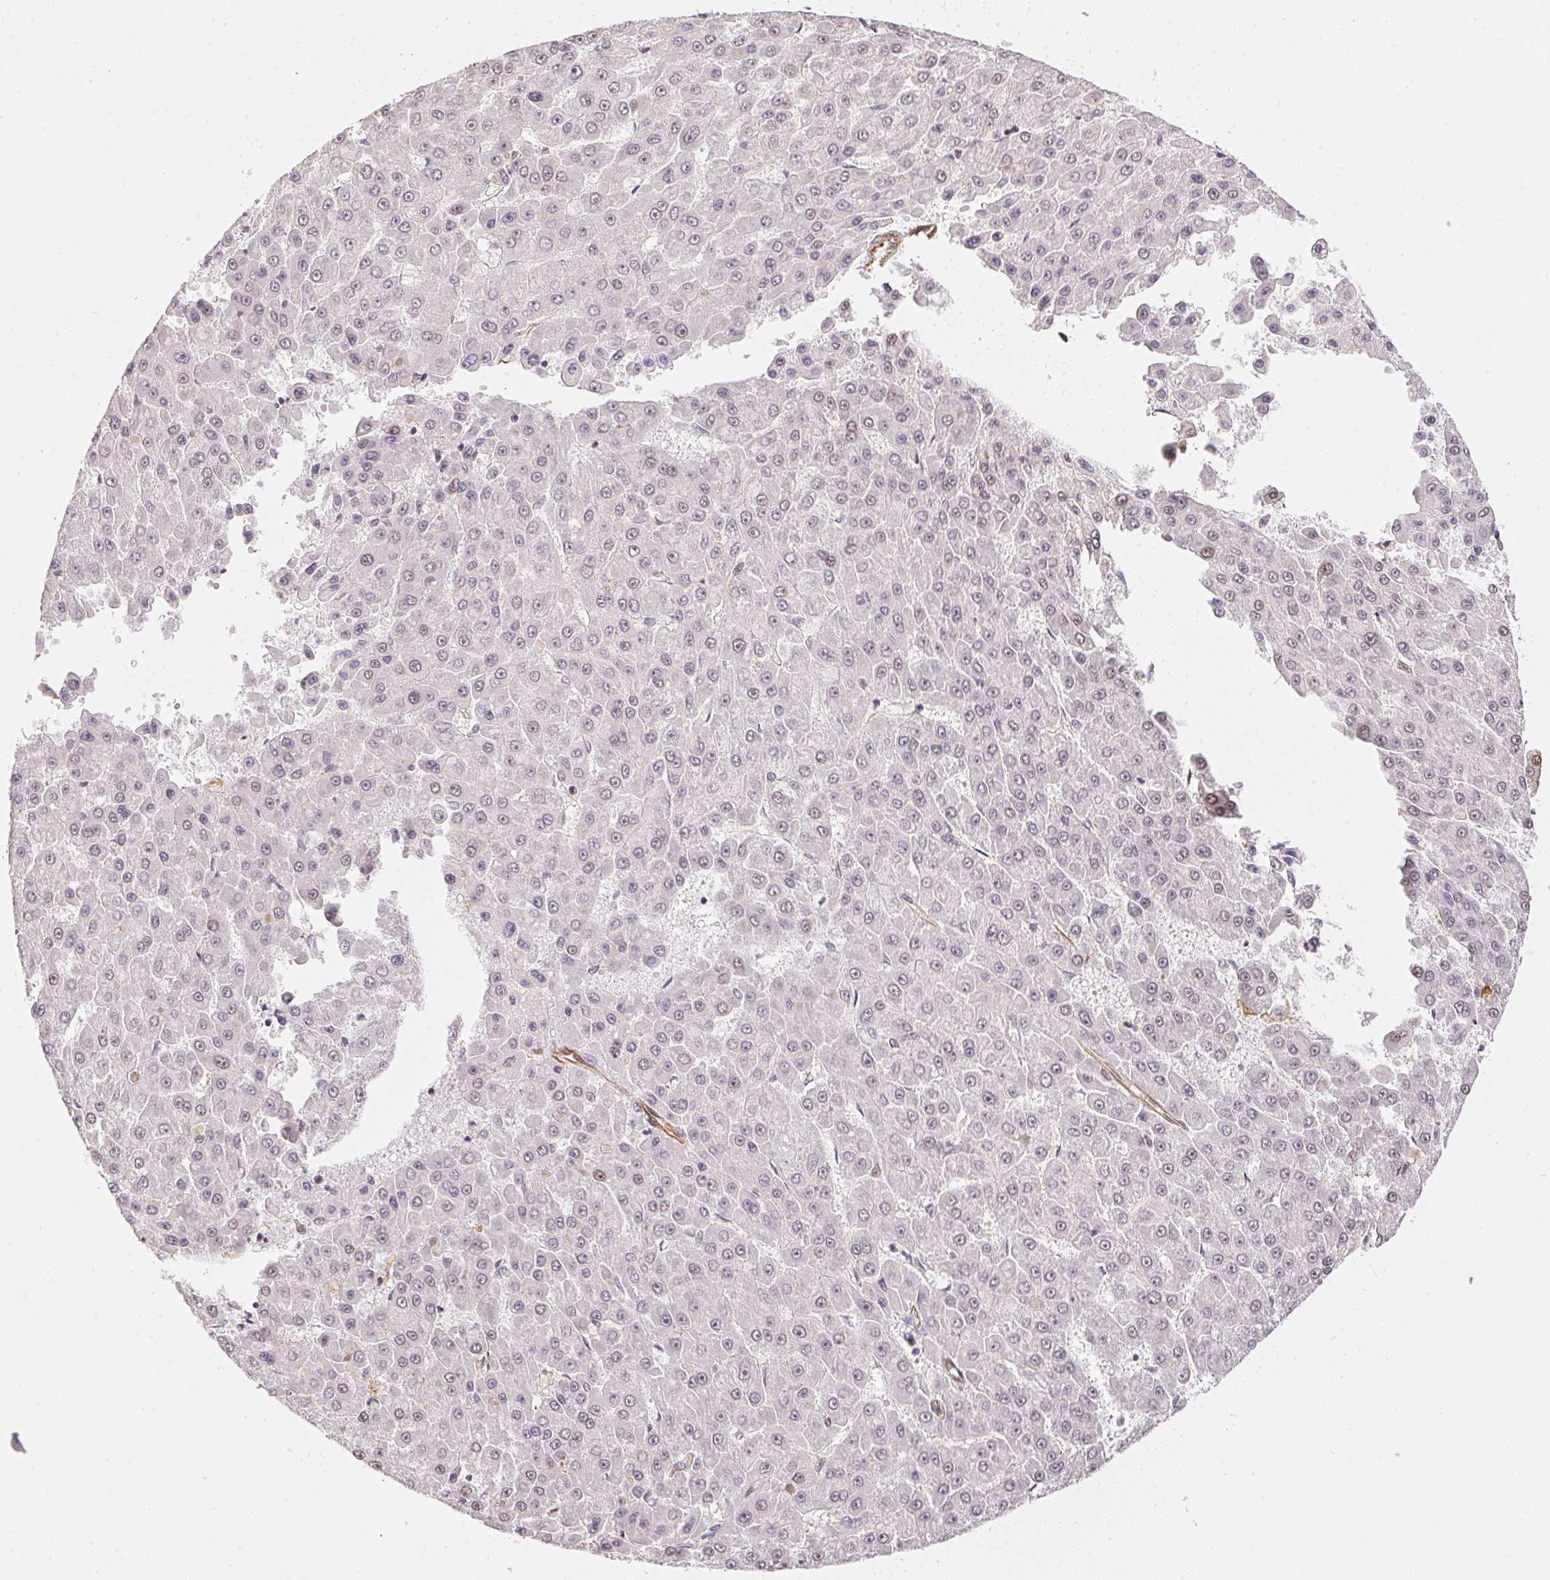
{"staining": {"intensity": "negative", "quantity": "none", "location": "none"}, "tissue": "liver cancer", "cell_type": "Tumor cells", "image_type": "cancer", "snomed": [{"axis": "morphology", "description": "Carcinoma, Hepatocellular, NOS"}, {"axis": "topography", "description": "Liver"}], "caption": "The histopathology image reveals no staining of tumor cells in liver cancer.", "gene": "FOXR2", "patient": {"sex": "male", "age": 78}}